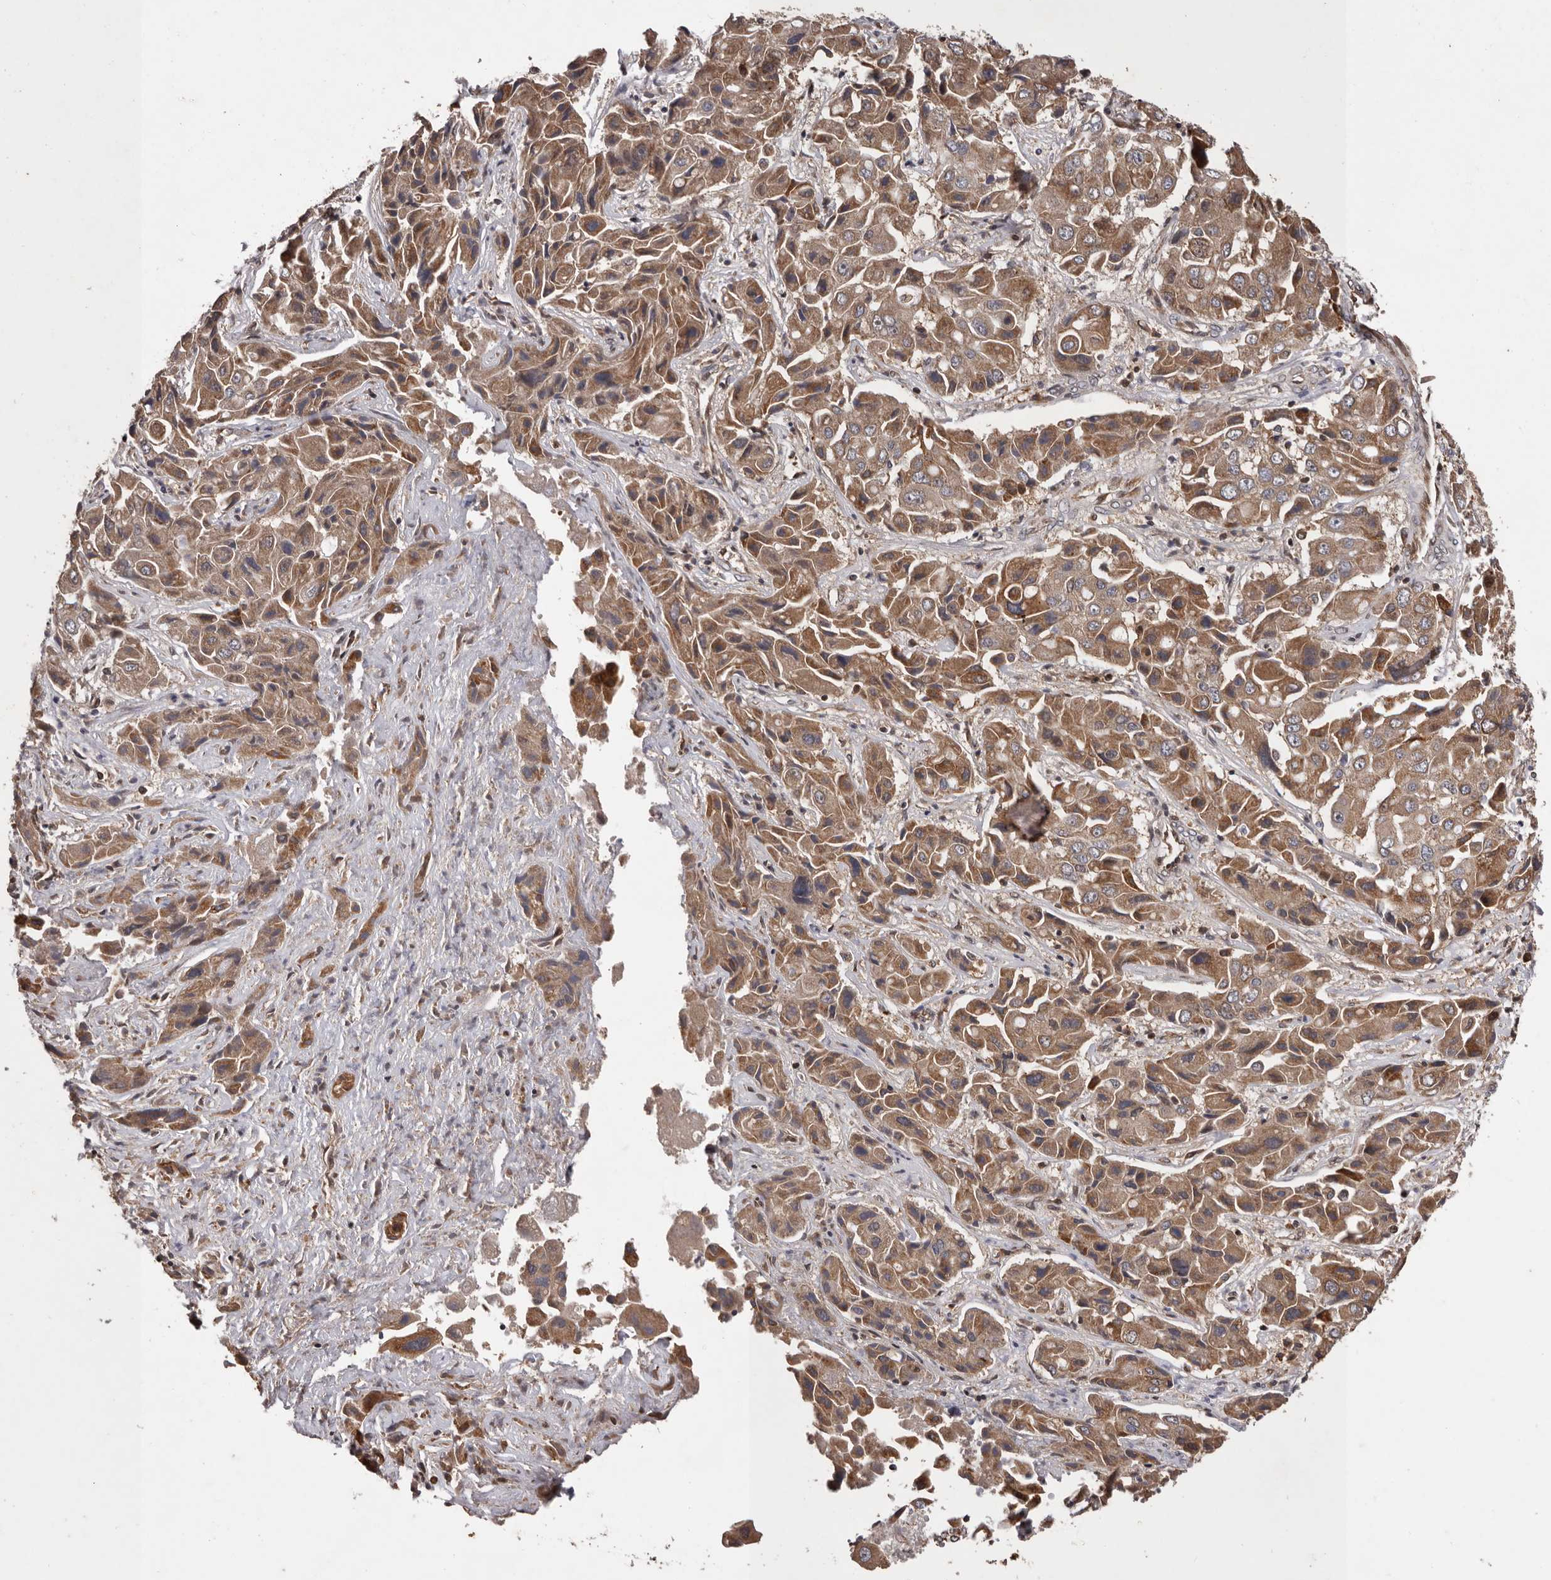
{"staining": {"intensity": "moderate", "quantity": ">75%", "location": "cytoplasmic/membranous"}, "tissue": "liver cancer", "cell_type": "Tumor cells", "image_type": "cancer", "snomed": [{"axis": "morphology", "description": "Cholangiocarcinoma"}, {"axis": "topography", "description": "Liver"}], "caption": "Immunohistochemical staining of human cholangiocarcinoma (liver) shows moderate cytoplasmic/membranous protein staining in approximately >75% of tumor cells. The protein is stained brown, and the nuclei are stained in blue (DAB (3,3'-diaminobenzidine) IHC with brightfield microscopy, high magnification).", "gene": "GADD45B", "patient": {"sex": "male", "age": 67}}